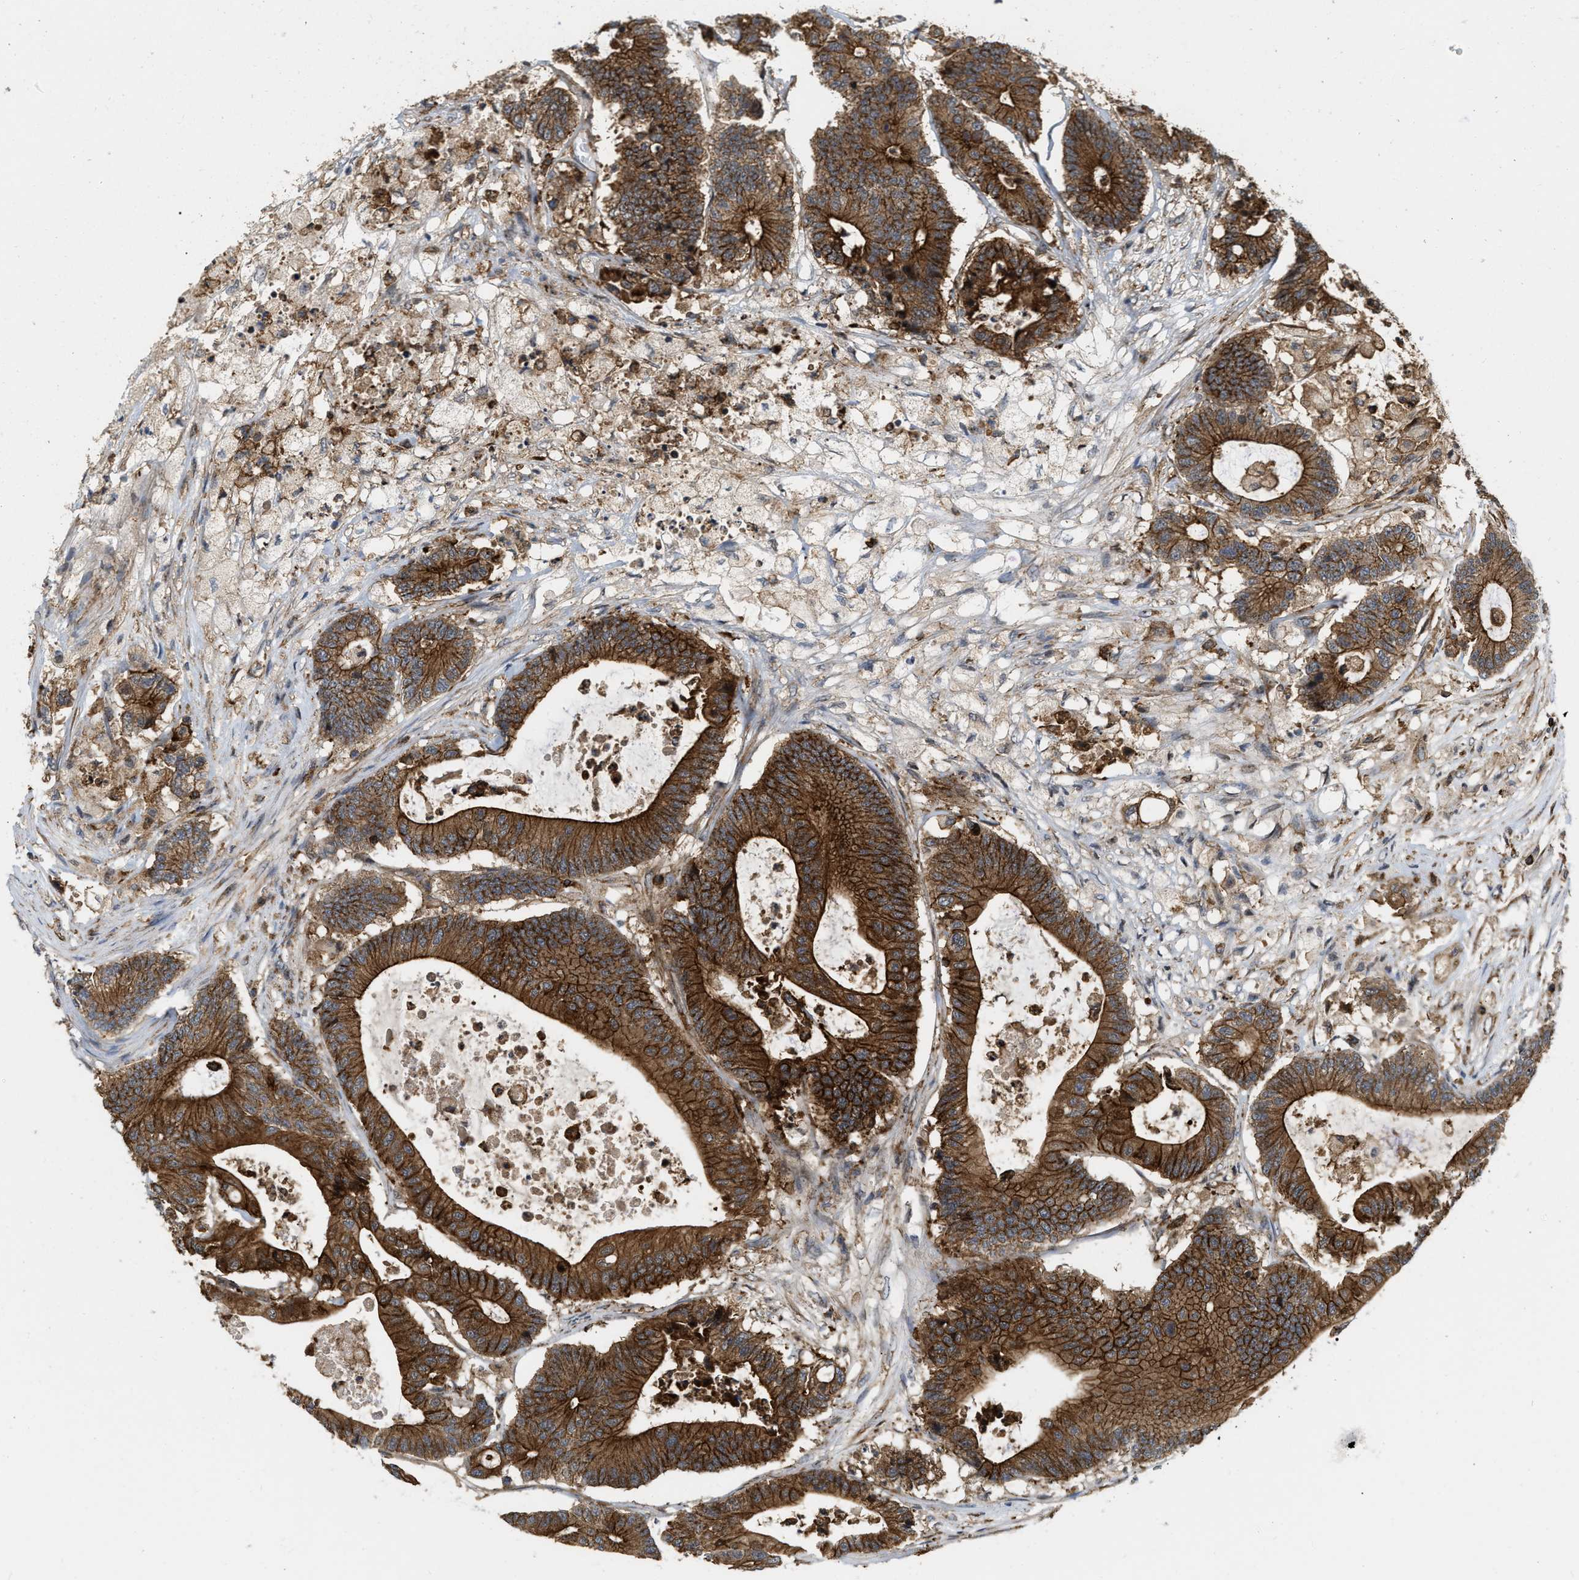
{"staining": {"intensity": "strong", "quantity": ">75%", "location": "cytoplasmic/membranous"}, "tissue": "colorectal cancer", "cell_type": "Tumor cells", "image_type": "cancer", "snomed": [{"axis": "morphology", "description": "Adenocarcinoma, NOS"}, {"axis": "topography", "description": "Colon"}], "caption": "The image demonstrates immunohistochemical staining of adenocarcinoma (colorectal). There is strong cytoplasmic/membranous staining is present in approximately >75% of tumor cells.", "gene": "IQCE", "patient": {"sex": "female", "age": 84}}